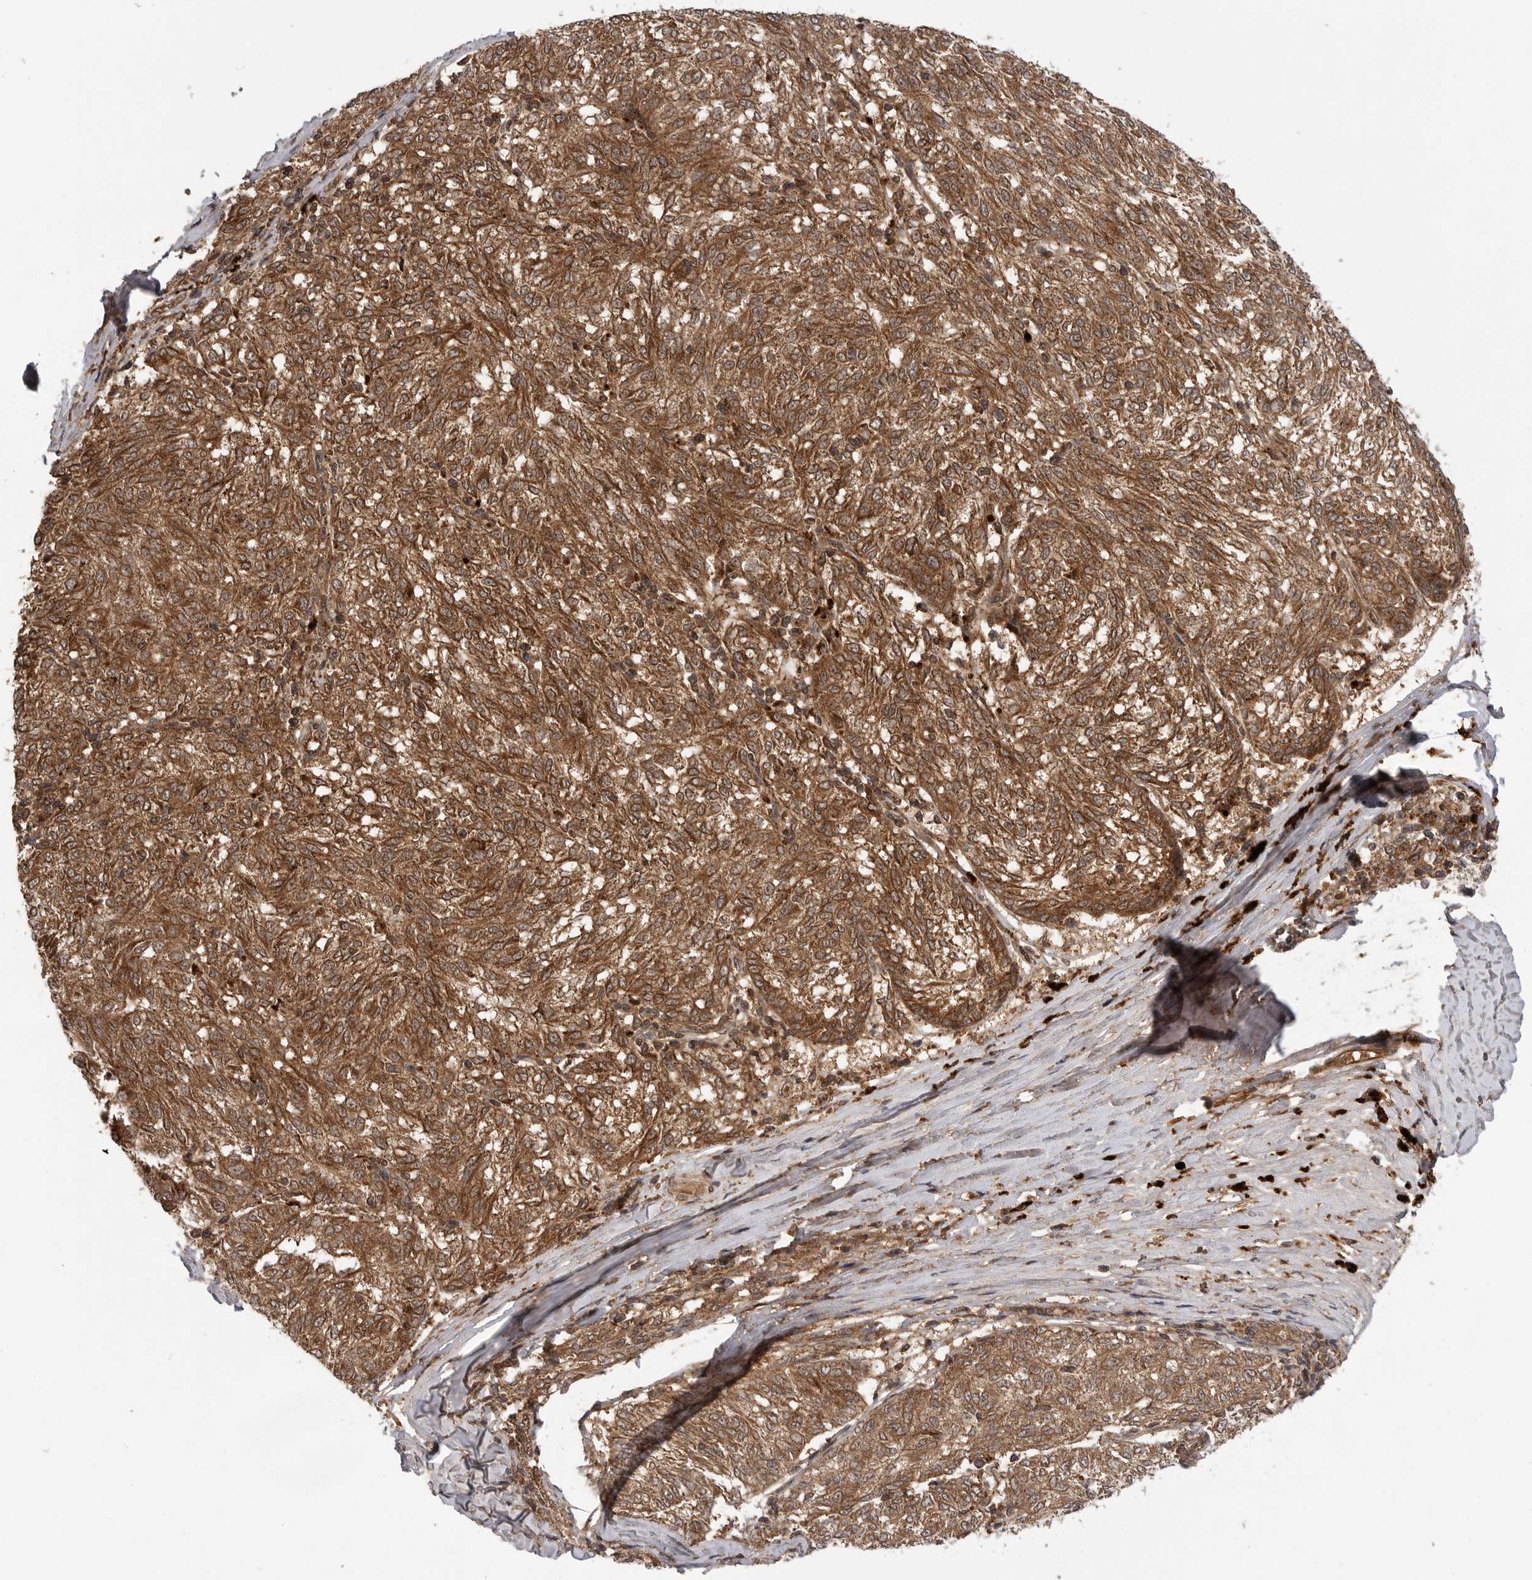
{"staining": {"intensity": "moderate", "quantity": ">75%", "location": "cytoplasmic/membranous"}, "tissue": "melanoma", "cell_type": "Tumor cells", "image_type": "cancer", "snomed": [{"axis": "morphology", "description": "Malignant melanoma, NOS"}, {"axis": "topography", "description": "Skin"}], "caption": "A photomicrograph showing moderate cytoplasmic/membranous expression in approximately >75% of tumor cells in malignant melanoma, as visualized by brown immunohistochemical staining.", "gene": "PRDX4", "patient": {"sex": "female", "age": 72}}